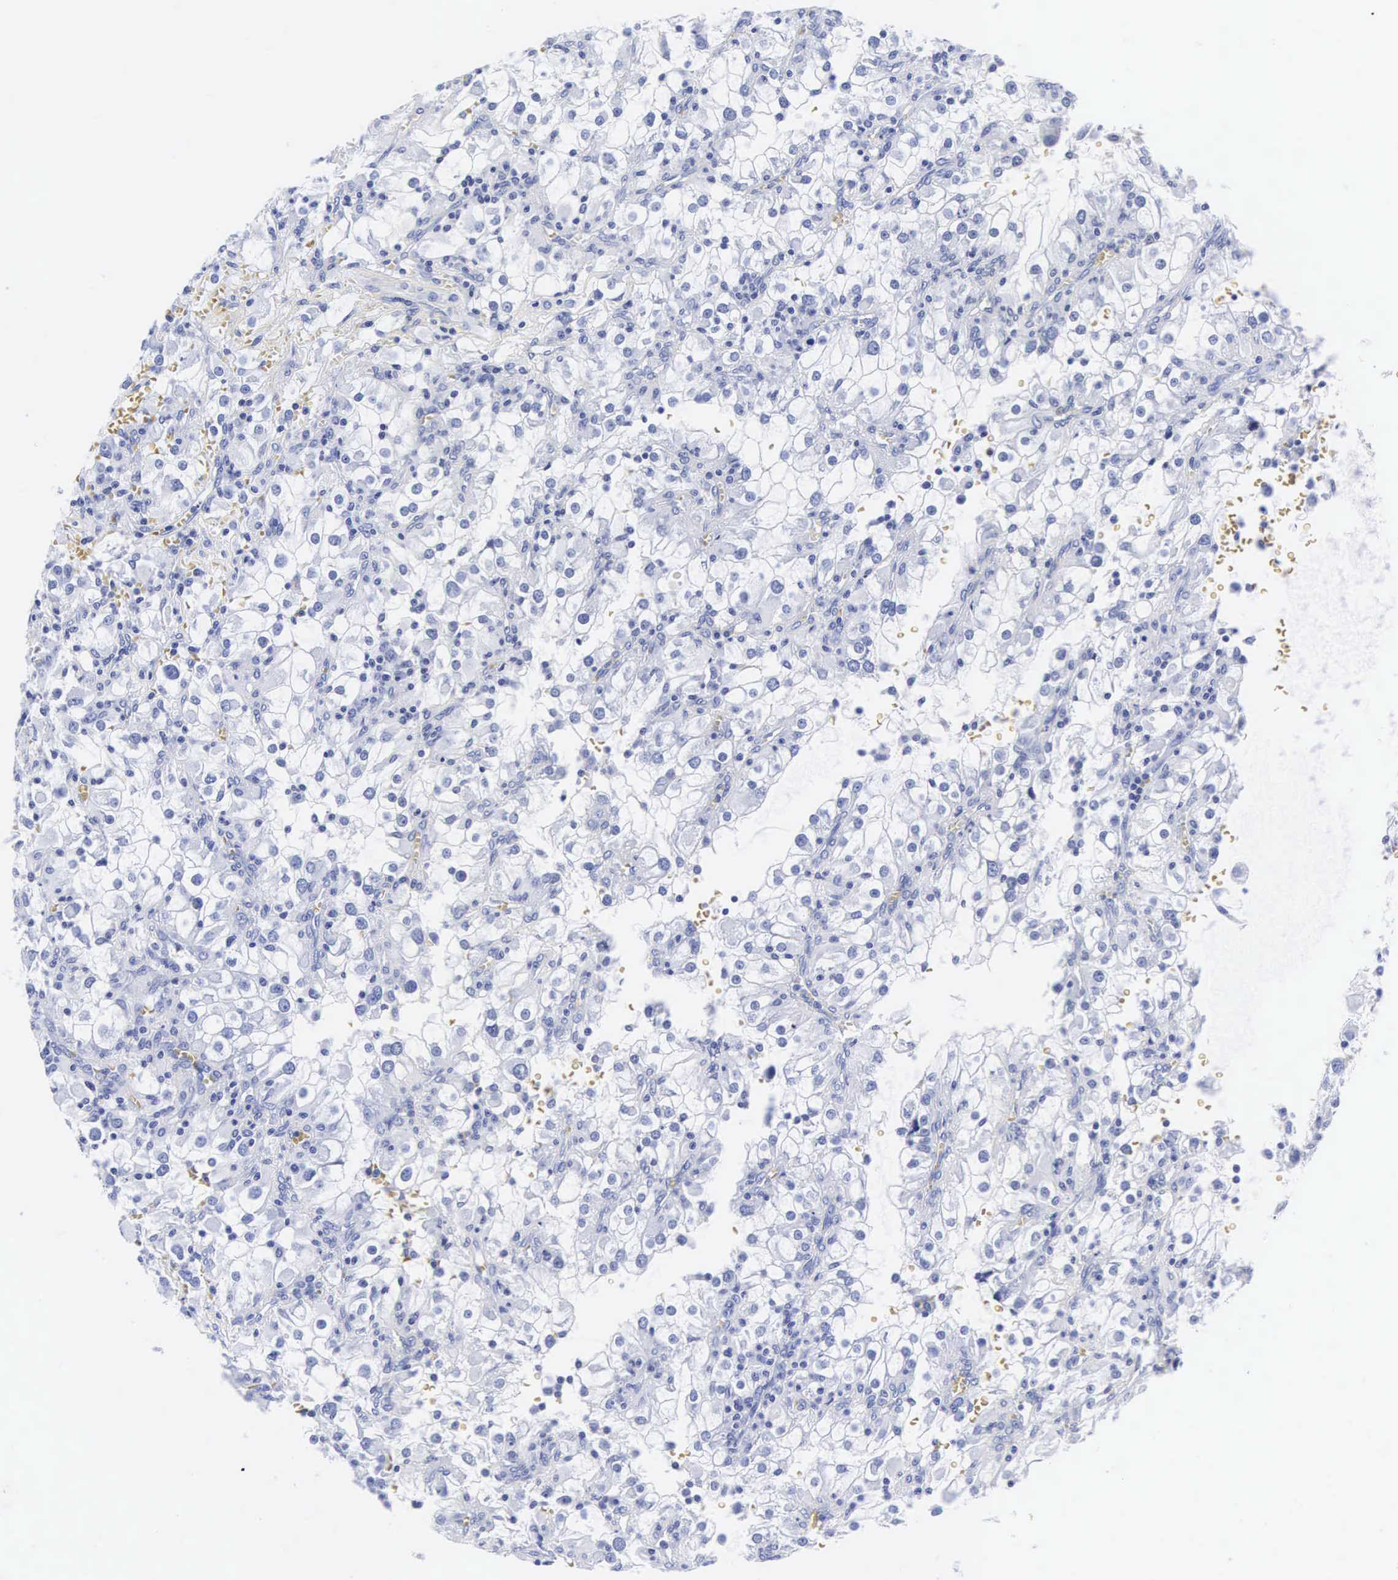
{"staining": {"intensity": "negative", "quantity": "none", "location": "none"}, "tissue": "renal cancer", "cell_type": "Tumor cells", "image_type": "cancer", "snomed": [{"axis": "morphology", "description": "Adenocarcinoma, NOS"}, {"axis": "topography", "description": "Kidney"}], "caption": "This image is of renal cancer (adenocarcinoma) stained with immunohistochemistry (IHC) to label a protein in brown with the nuclei are counter-stained blue. There is no staining in tumor cells.", "gene": "INS", "patient": {"sex": "female", "age": 52}}